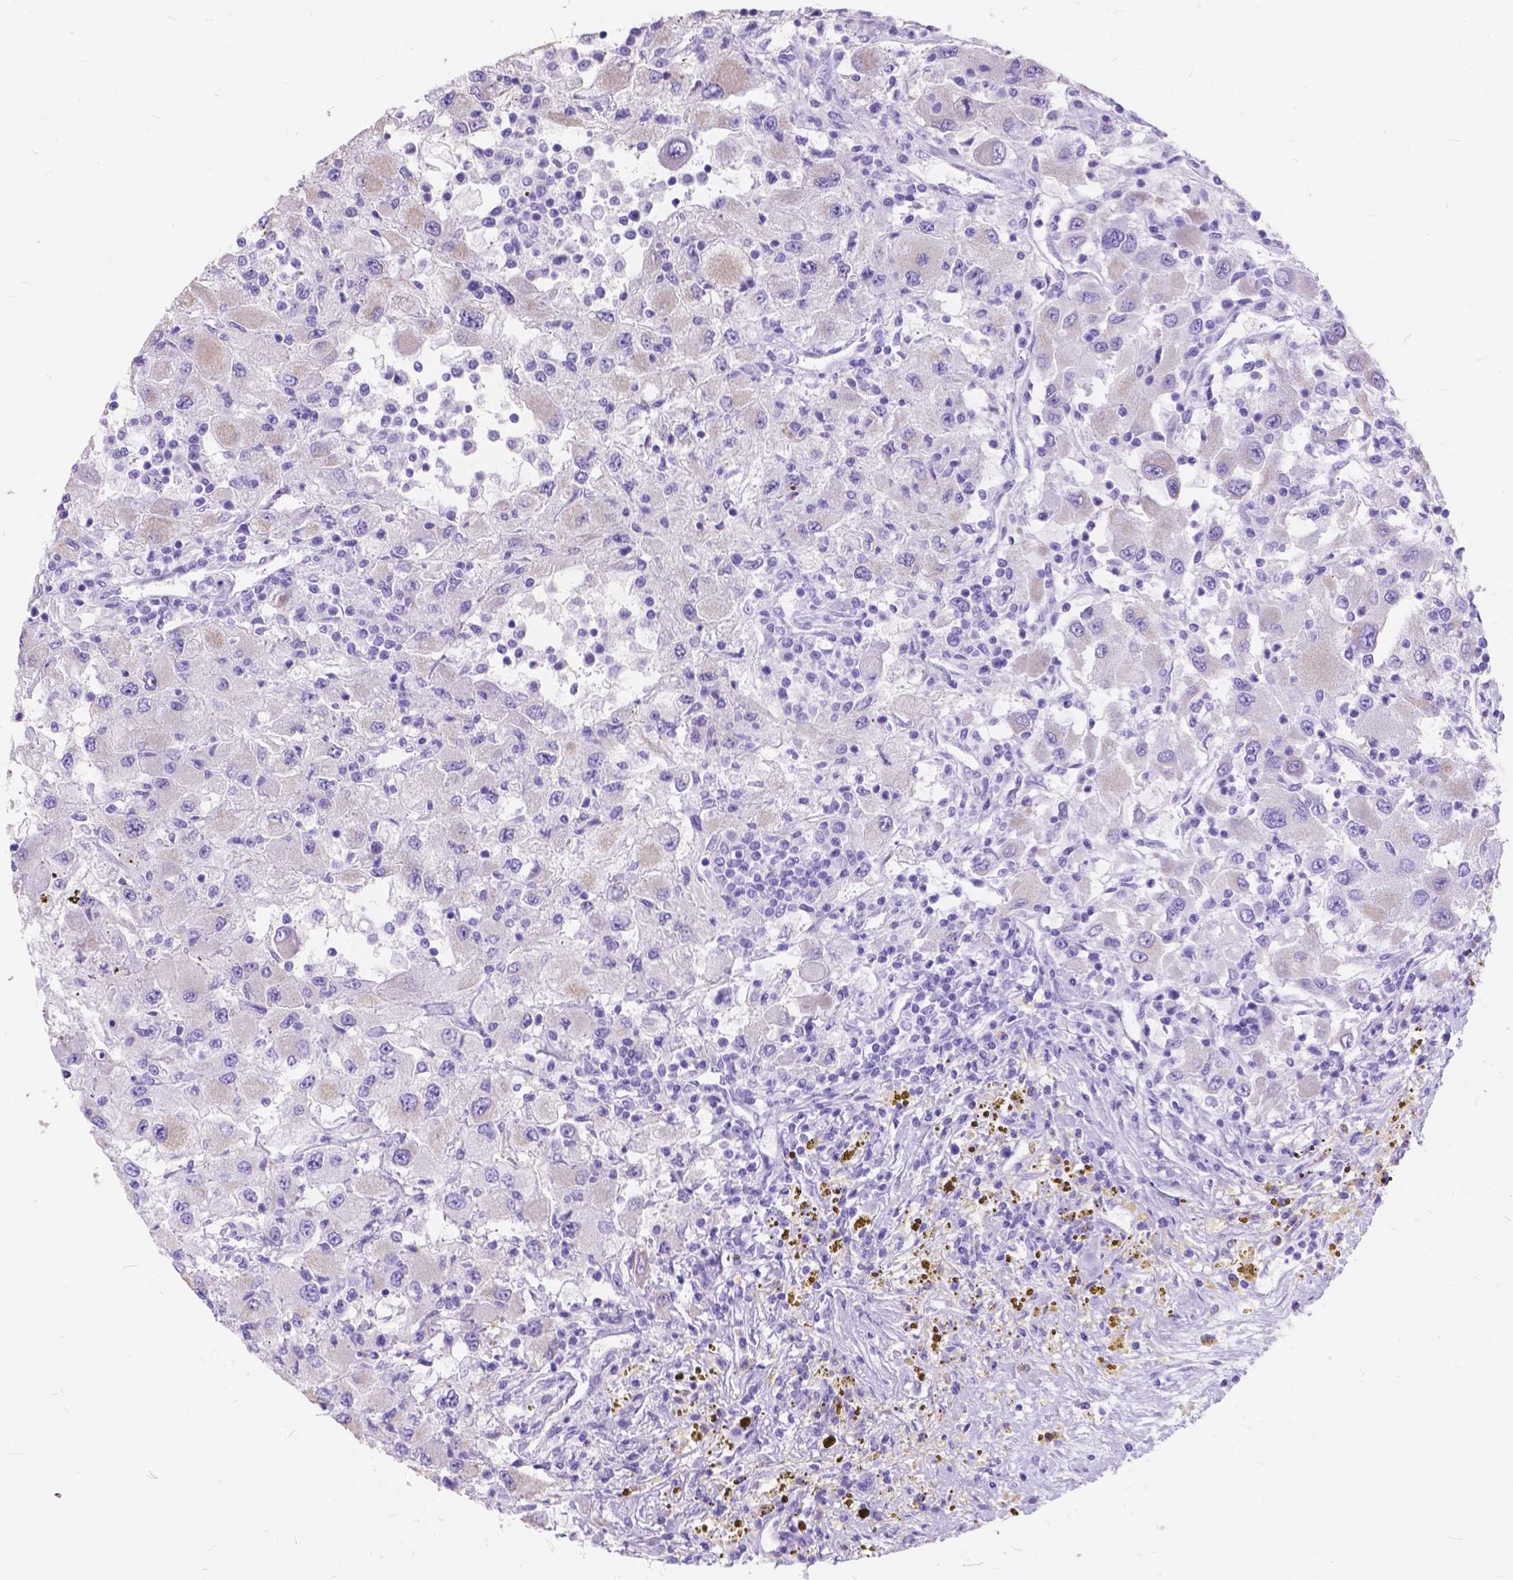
{"staining": {"intensity": "negative", "quantity": "none", "location": "none"}, "tissue": "renal cancer", "cell_type": "Tumor cells", "image_type": "cancer", "snomed": [{"axis": "morphology", "description": "Adenocarcinoma, NOS"}, {"axis": "topography", "description": "Kidney"}], "caption": "Immunohistochemical staining of human renal adenocarcinoma reveals no significant expression in tumor cells.", "gene": "FOXL2", "patient": {"sex": "female", "age": 67}}